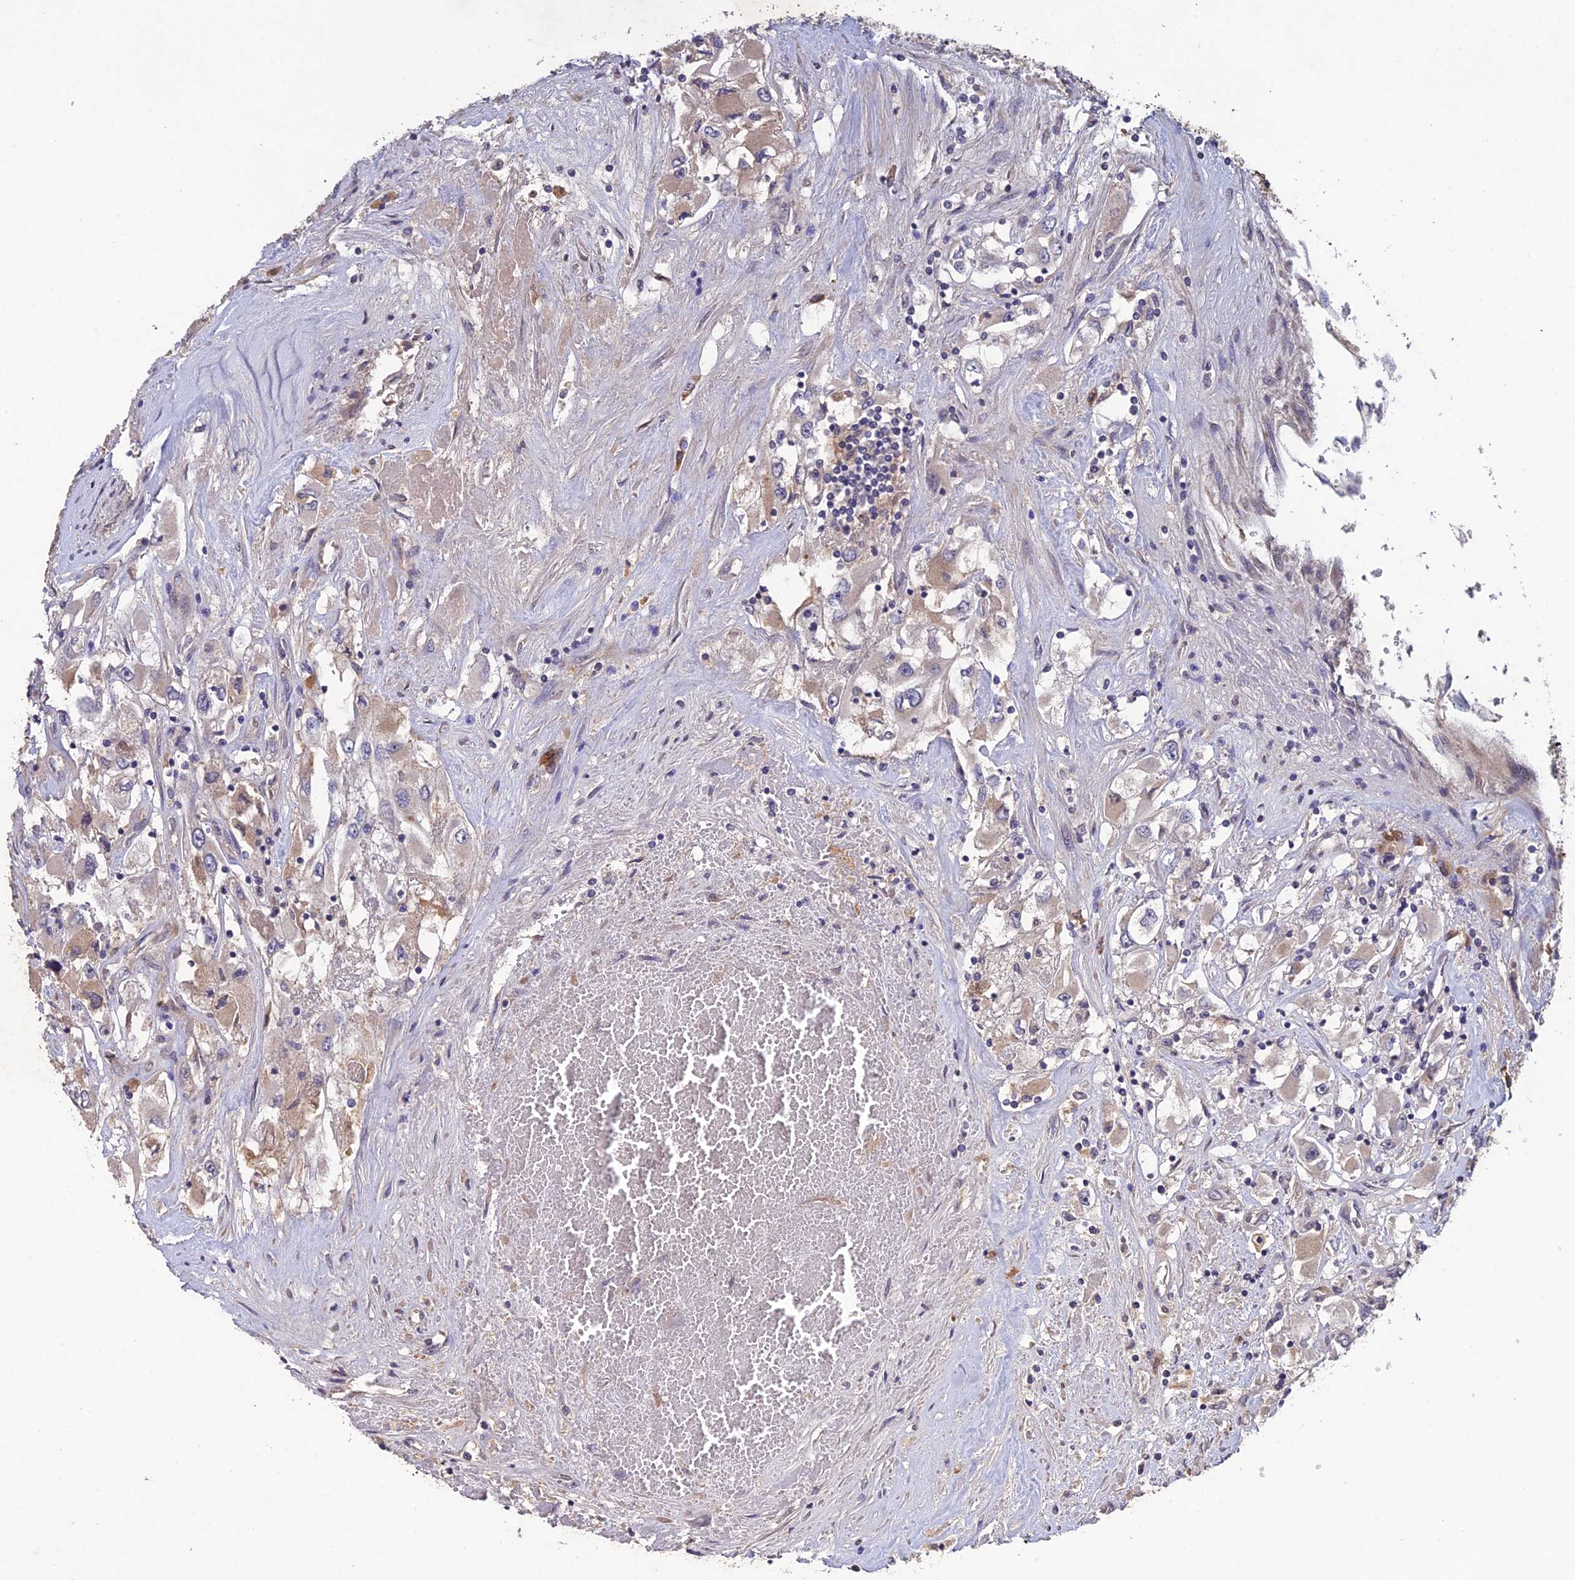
{"staining": {"intensity": "weak", "quantity": "<25%", "location": "cytoplasmic/membranous"}, "tissue": "renal cancer", "cell_type": "Tumor cells", "image_type": "cancer", "snomed": [{"axis": "morphology", "description": "Adenocarcinoma, NOS"}, {"axis": "topography", "description": "Kidney"}], "caption": "This is a photomicrograph of immunohistochemistry (IHC) staining of renal cancer (adenocarcinoma), which shows no expression in tumor cells.", "gene": "SLC39A13", "patient": {"sex": "female", "age": 52}}